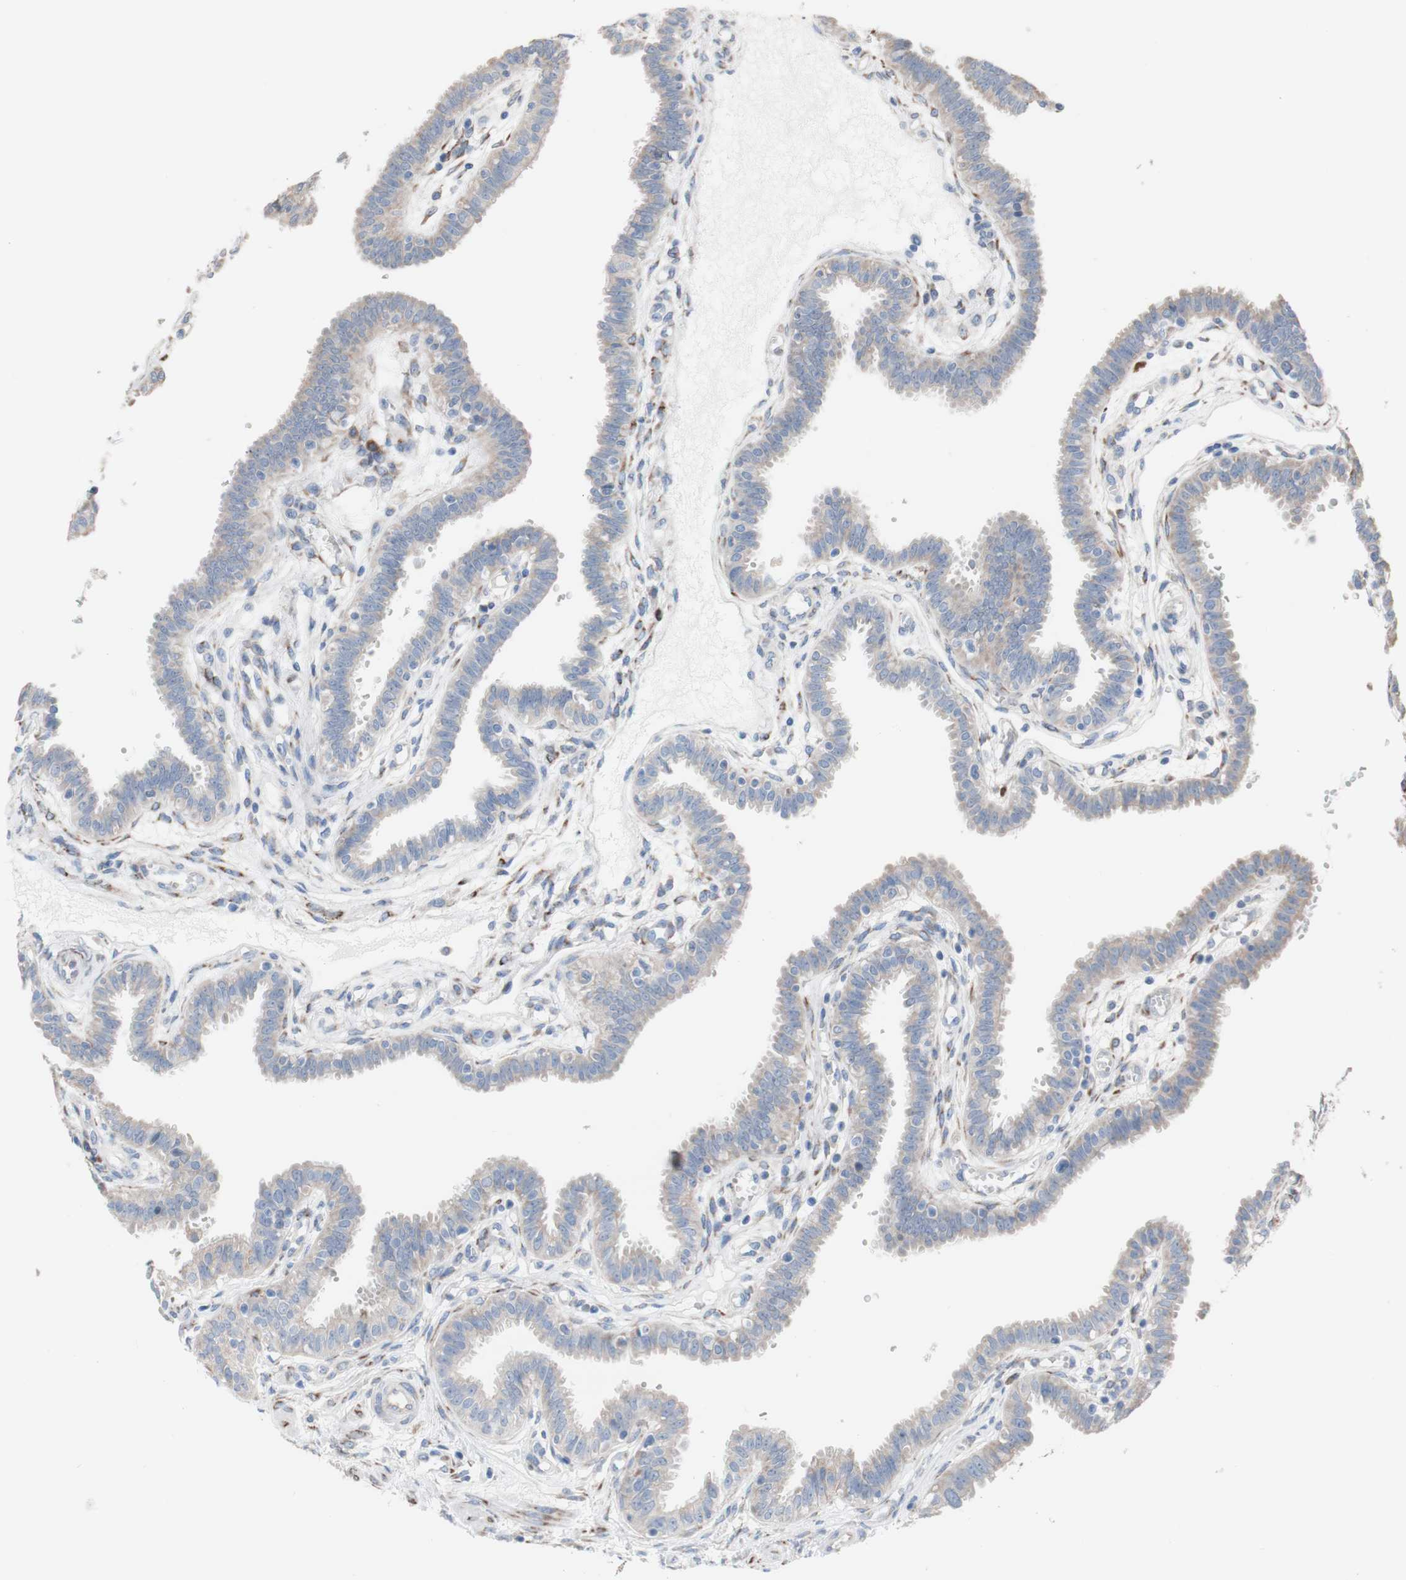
{"staining": {"intensity": "weak", "quantity": "25%-75%", "location": "cytoplasmic/membranous"}, "tissue": "fallopian tube", "cell_type": "Glandular cells", "image_type": "normal", "snomed": [{"axis": "morphology", "description": "Normal tissue, NOS"}, {"axis": "topography", "description": "Fallopian tube"}], "caption": "Normal fallopian tube was stained to show a protein in brown. There is low levels of weak cytoplasmic/membranous expression in about 25%-75% of glandular cells. The protein is shown in brown color, while the nuclei are stained blue.", "gene": "AGPAT5", "patient": {"sex": "female", "age": 32}}